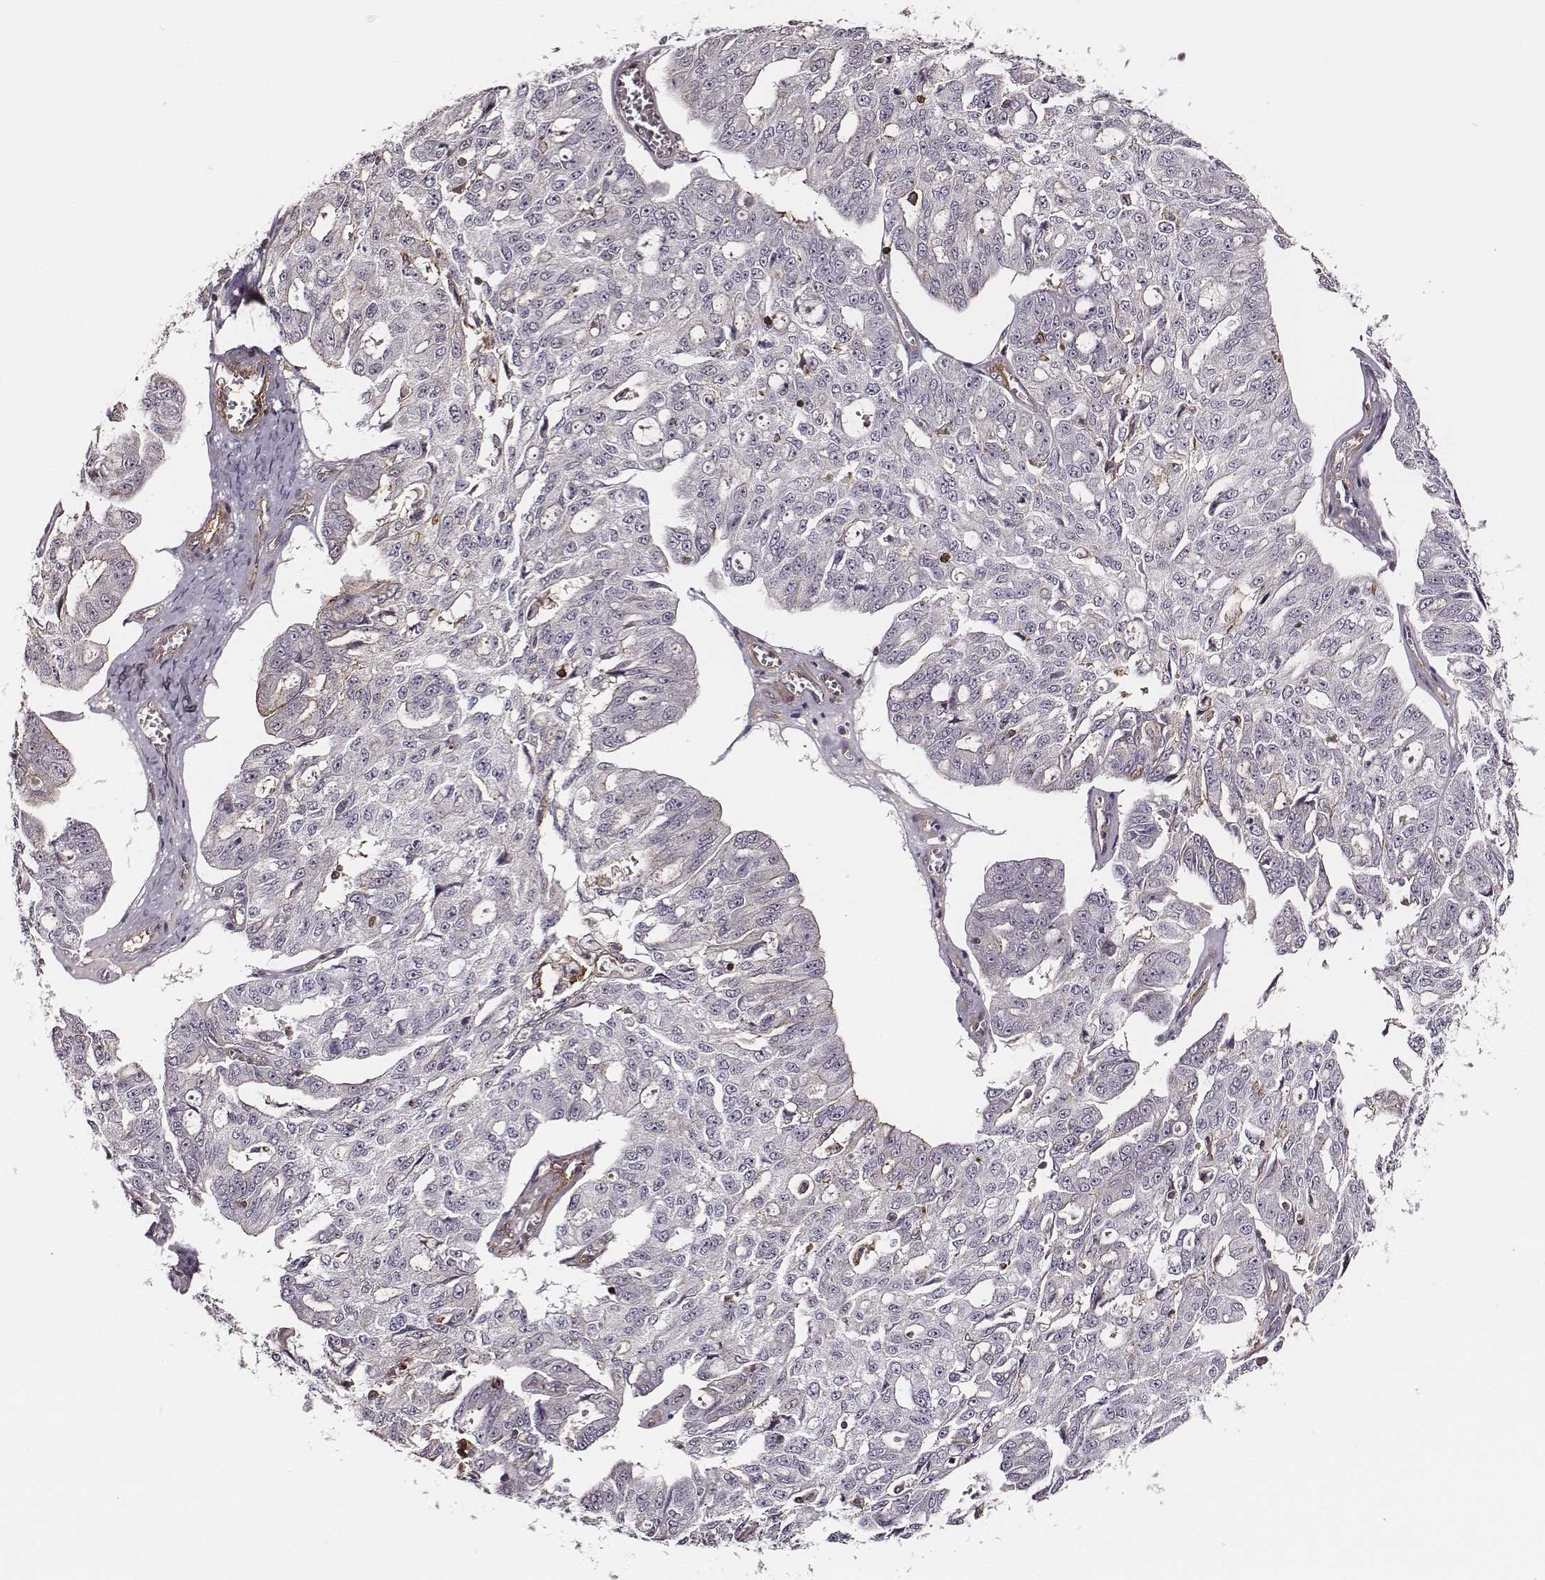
{"staining": {"intensity": "negative", "quantity": "none", "location": "none"}, "tissue": "ovarian cancer", "cell_type": "Tumor cells", "image_type": "cancer", "snomed": [{"axis": "morphology", "description": "Carcinoma, endometroid"}, {"axis": "topography", "description": "Ovary"}], "caption": "Tumor cells are negative for protein expression in human endometroid carcinoma (ovarian).", "gene": "ZYX", "patient": {"sex": "female", "age": 65}}